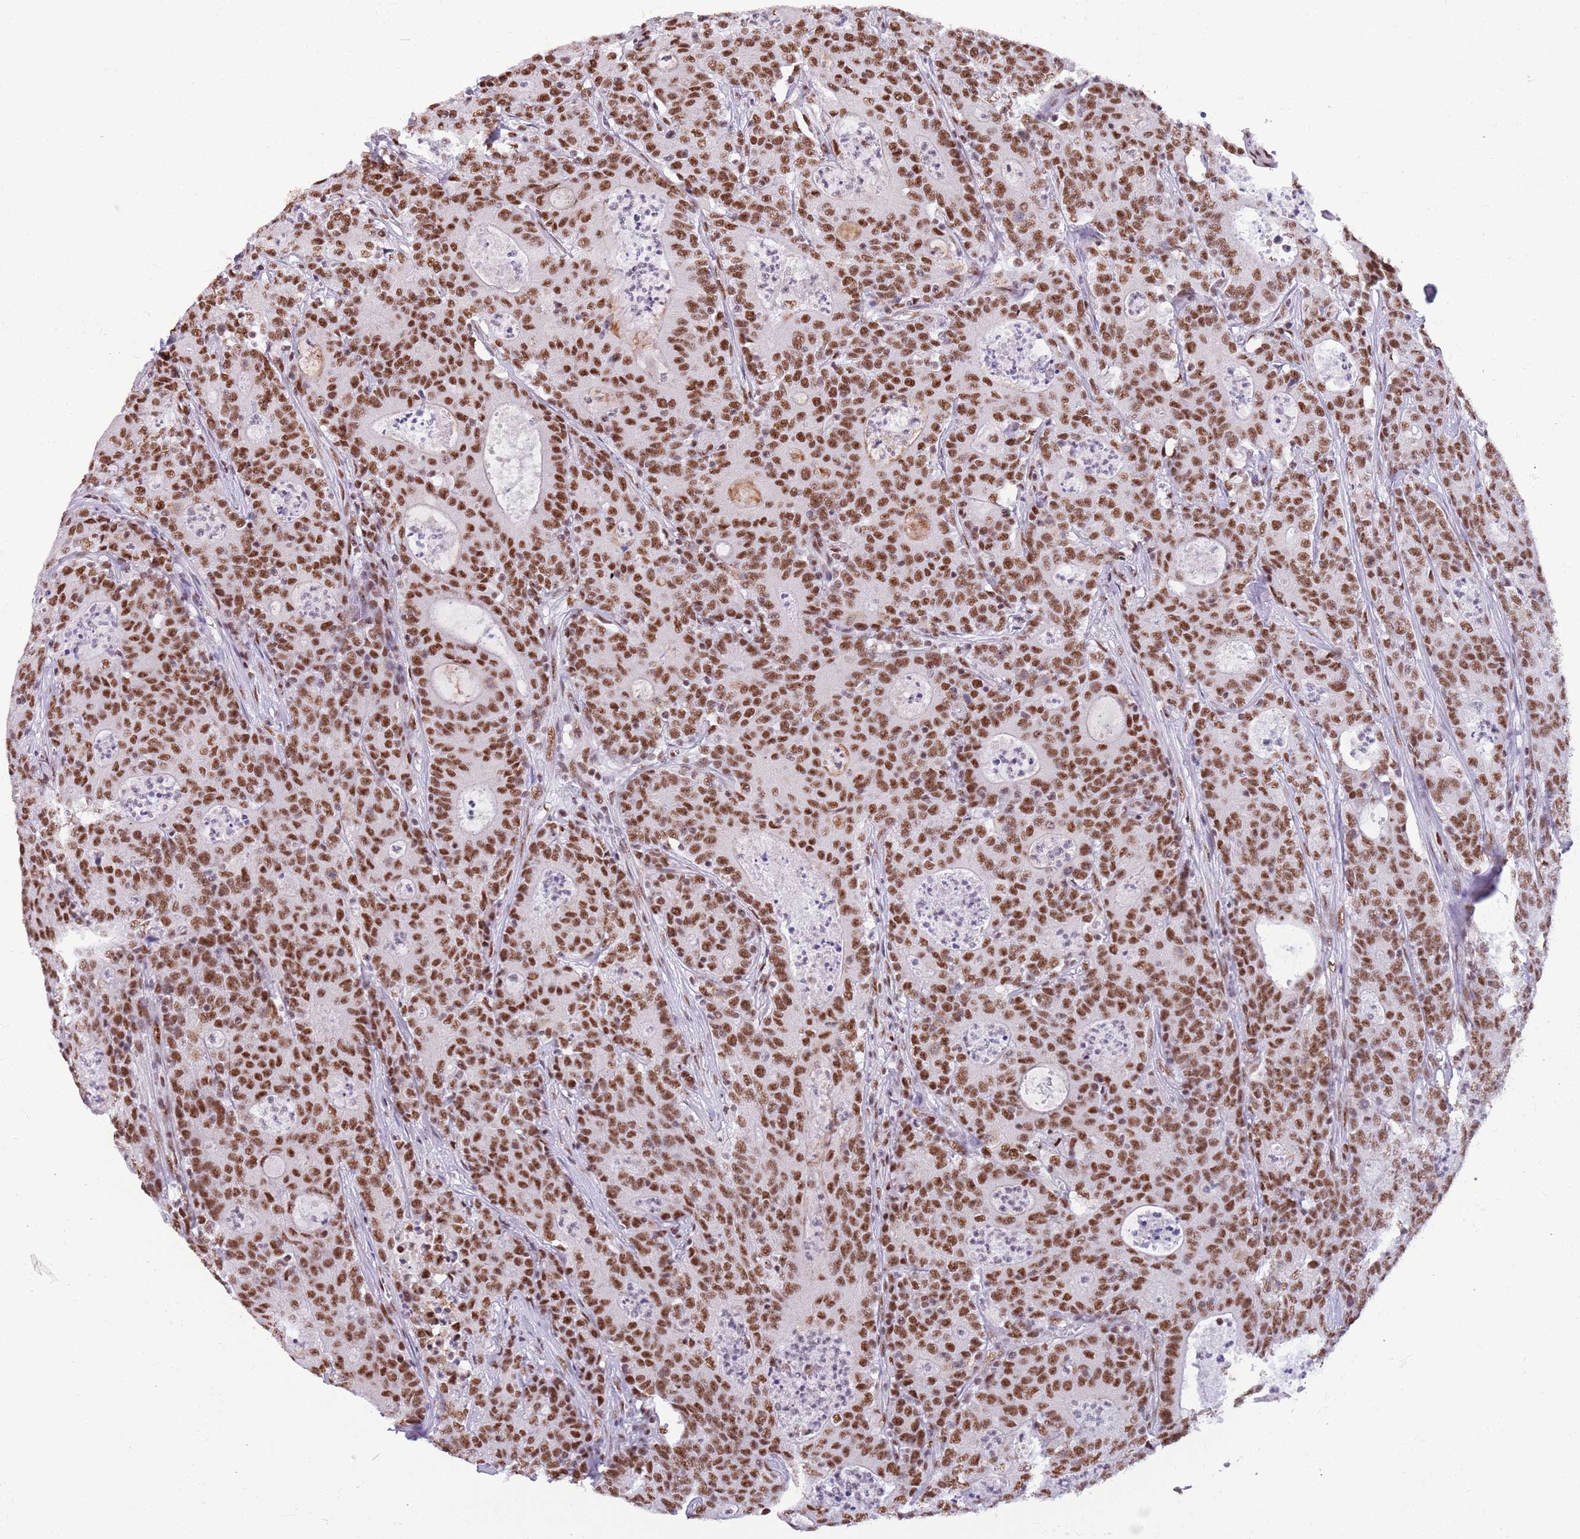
{"staining": {"intensity": "moderate", "quantity": ">75%", "location": "nuclear"}, "tissue": "colorectal cancer", "cell_type": "Tumor cells", "image_type": "cancer", "snomed": [{"axis": "morphology", "description": "Adenocarcinoma, NOS"}, {"axis": "topography", "description": "Colon"}], "caption": "Moderate nuclear staining for a protein is appreciated in approximately >75% of tumor cells of colorectal cancer (adenocarcinoma) using immunohistochemistry (IHC).", "gene": "SF3A2", "patient": {"sex": "male", "age": 83}}